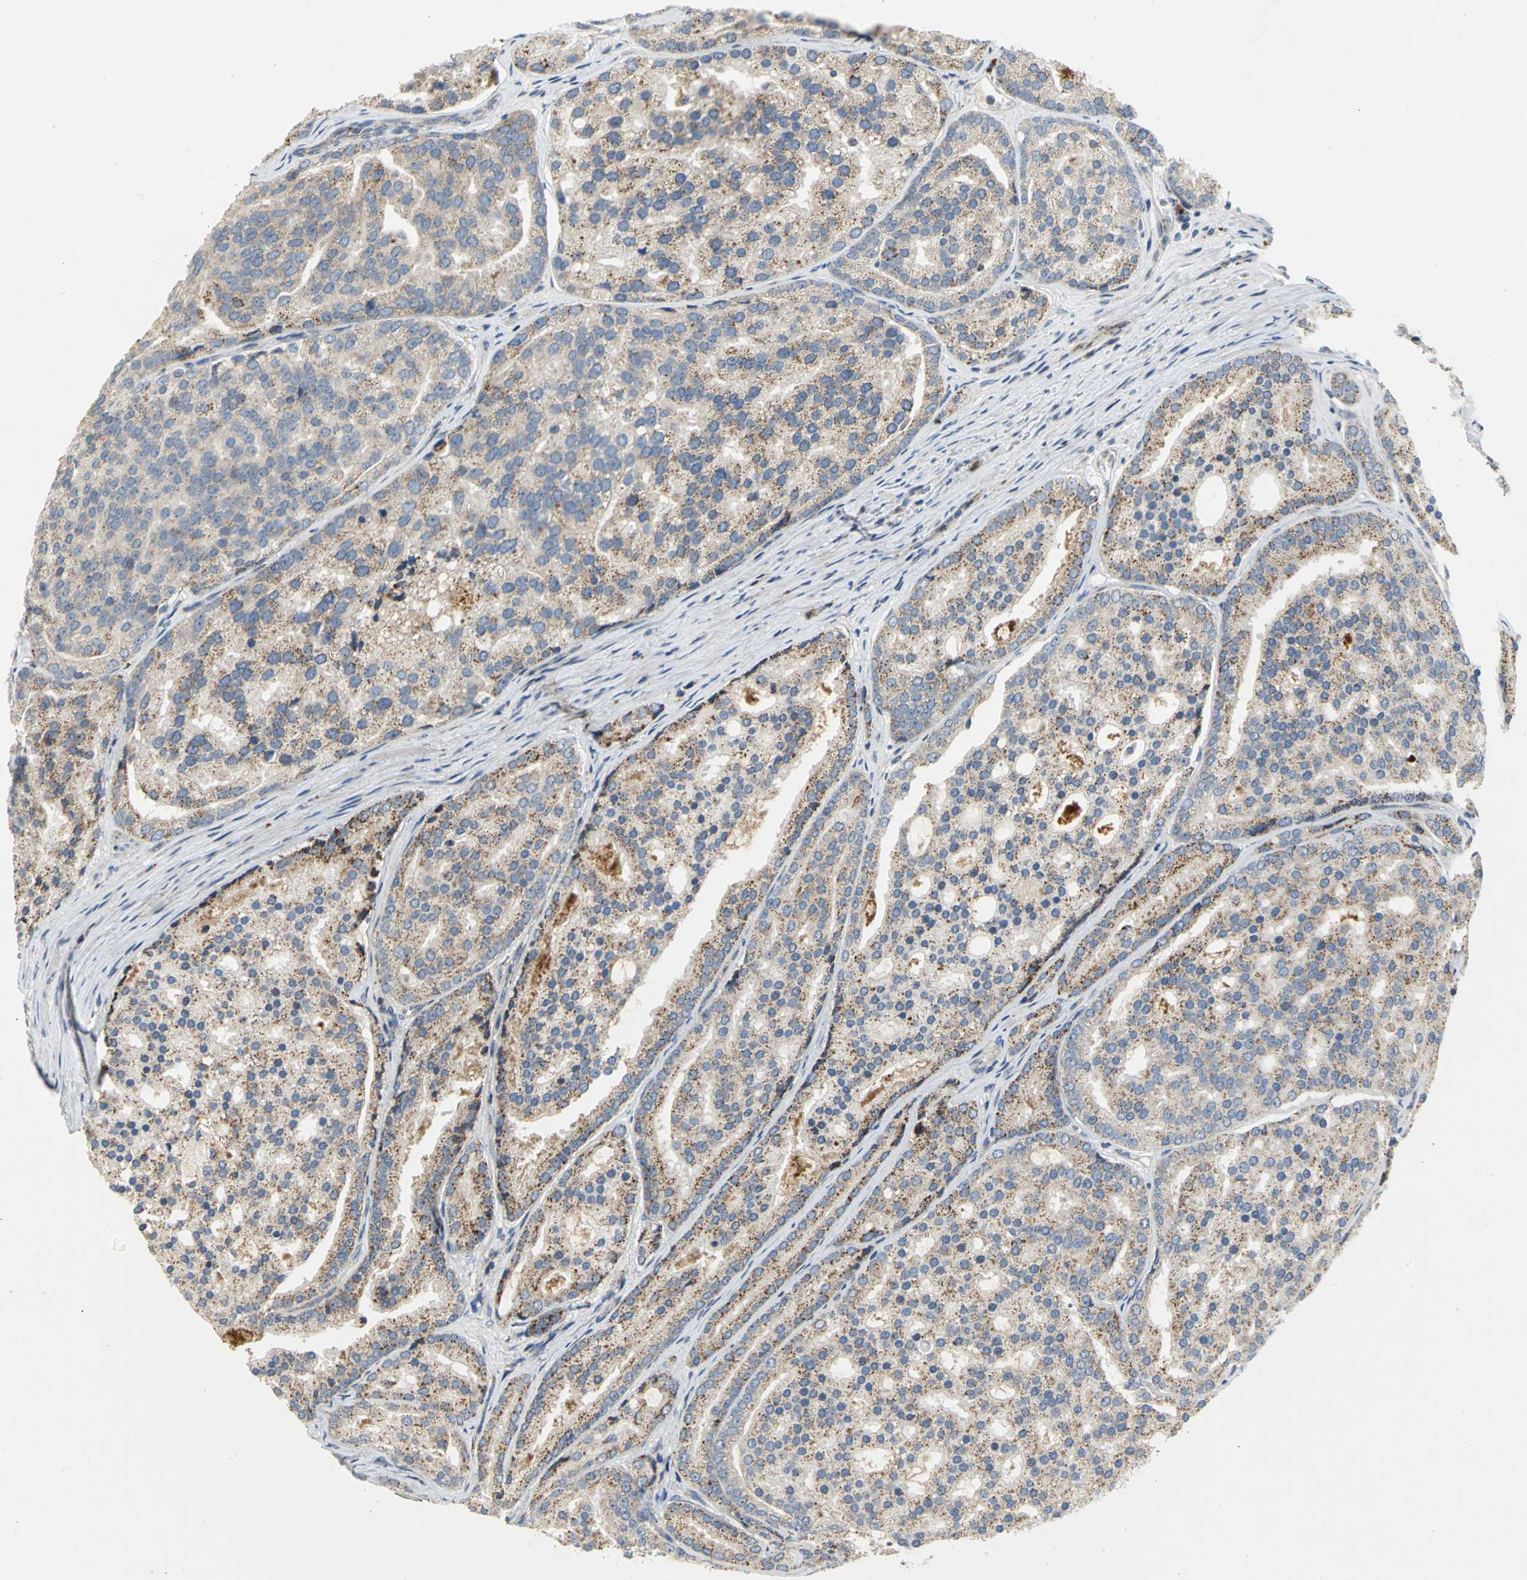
{"staining": {"intensity": "moderate", "quantity": "25%-75%", "location": "cytoplasmic/membranous"}, "tissue": "prostate cancer", "cell_type": "Tumor cells", "image_type": "cancer", "snomed": [{"axis": "morphology", "description": "Adenocarcinoma, High grade"}, {"axis": "topography", "description": "Prostate"}], "caption": "Brown immunohistochemical staining in prostate cancer displays moderate cytoplasmic/membranous positivity in approximately 25%-75% of tumor cells.", "gene": "SPPL2B", "patient": {"sex": "male", "age": 64}}